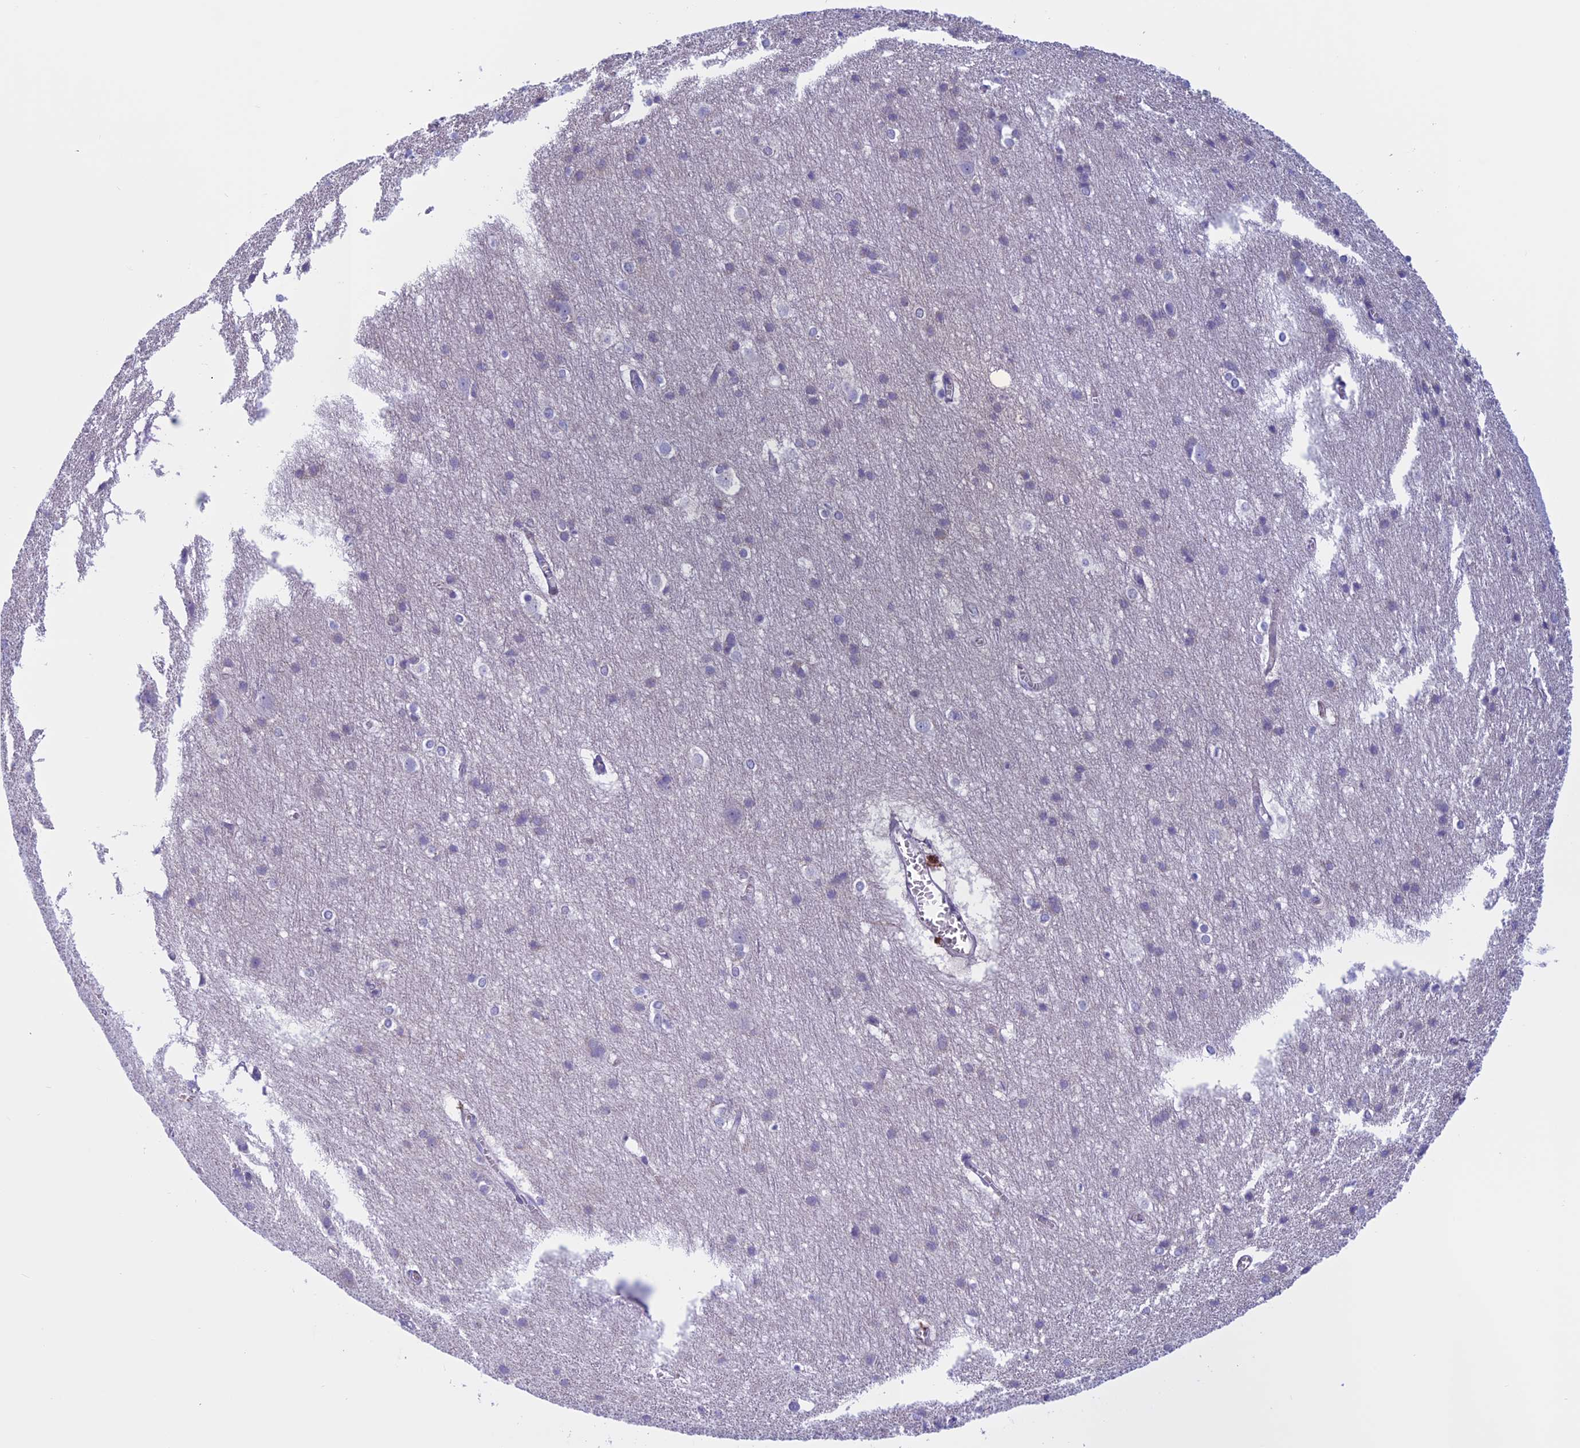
{"staining": {"intensity": "negative", "quantity": "none", "location": "none"}, "tissue": "cerebral cortex", "cell_type": "Endothelial cells", "image_type": "normal", "snomed": [{"axis": "morphology", "description": "Normal tissue, NOS"}, {"axis": "topography", "description": "Cerebral cortex"}], "caption": "The histopathology image reveals no significant staining in endothelial cells of cerebral cortex.", "gene": "ANGPTL2", "patient": {"sex": "male", "age": 54}}